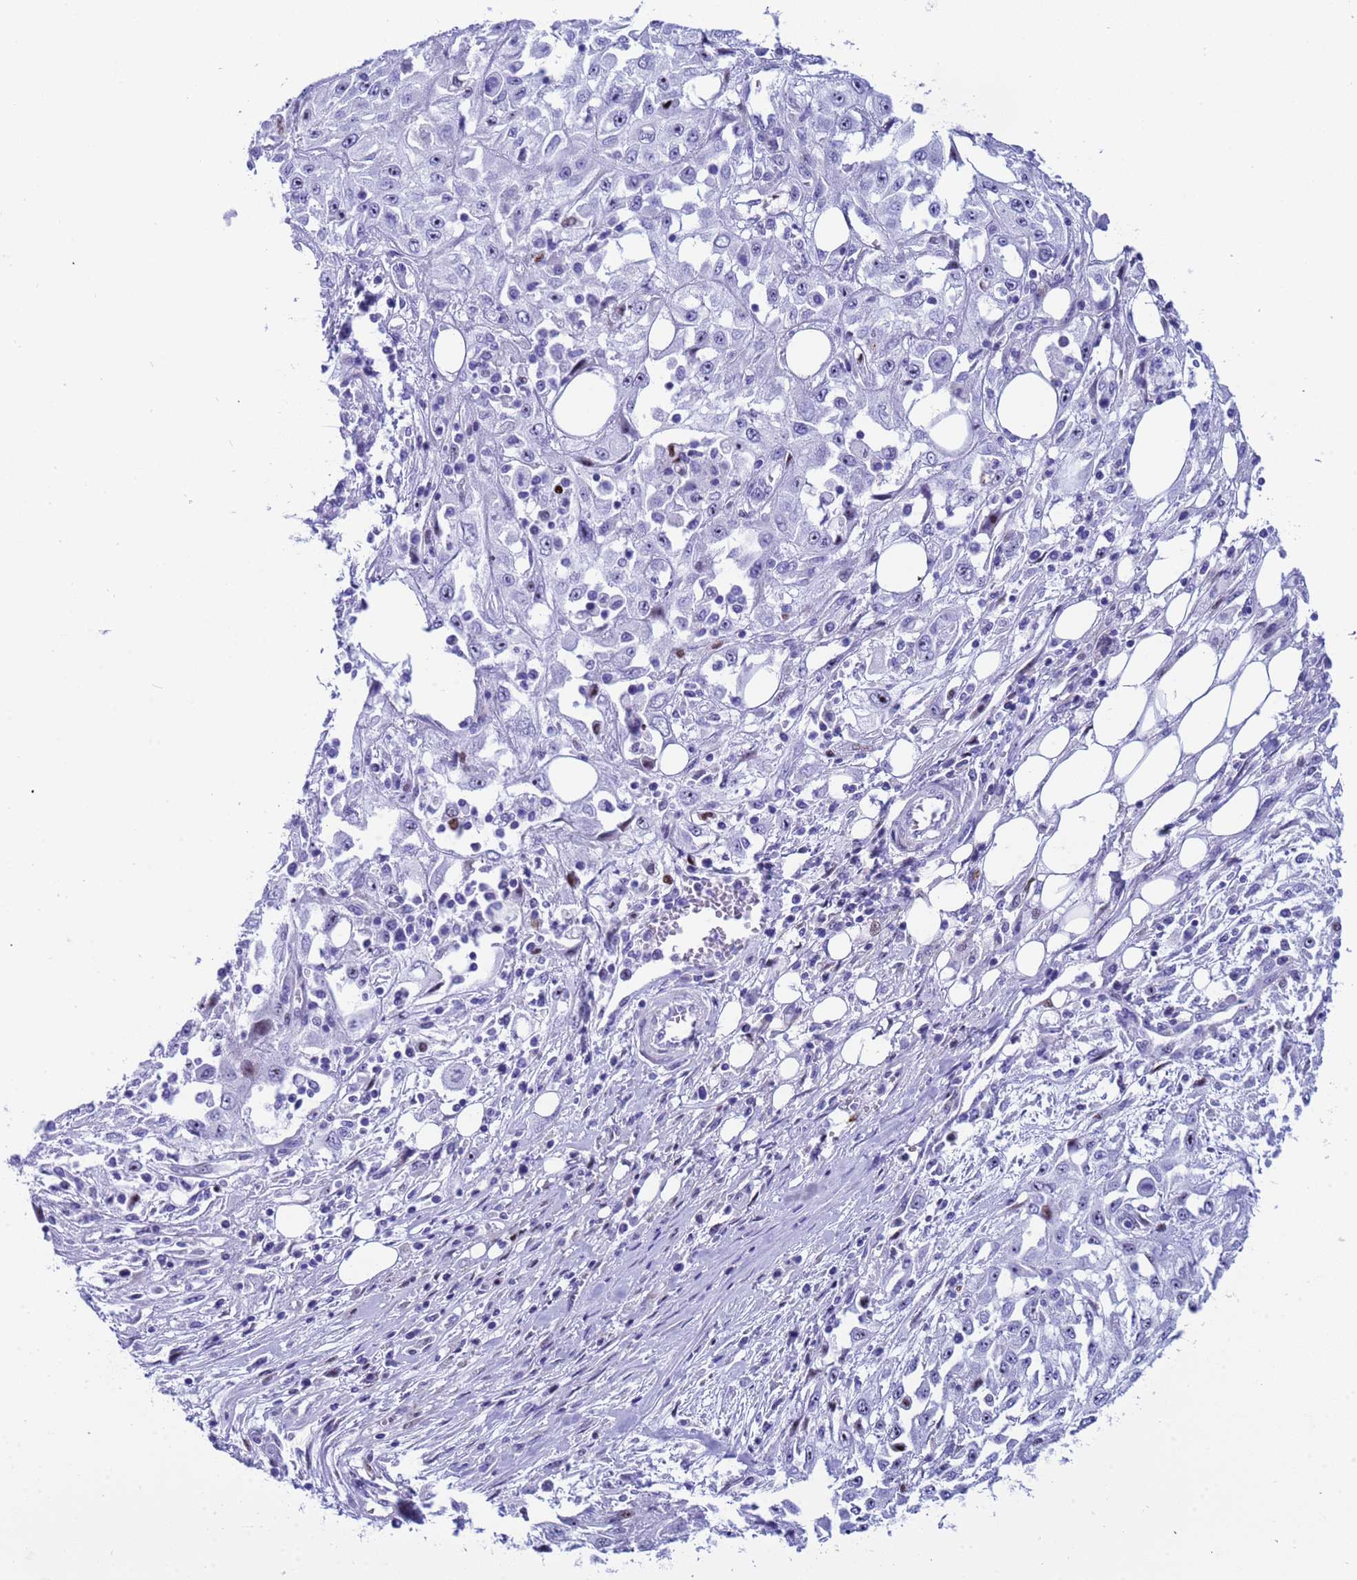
{"staining": {"intensity": "negative", "quantity": "none", "location": "none"}, "tissue": "skin cancer", "cell_type": "Tumor cells", "image_type": "cancer", "snomed": [{"axis": "morphology", "description": "Squamous cell carcinoma, NOS"}, {"axis": "morphology", "description": "Squamous cell carcinoma, metastatic, NOS"}, {"axis": "topography", "description": "Skin"}, {"axis": "topography", "description": "Lymph node"}], "caption": "A photomicrograph of skin cancer (squamous cell carcinoma) stained for a protein displays no brown staining in tumor cells. (Brightfield microscopy of DAB (3,3'-diaminobenzidine) immunohistochemistry (IHC) at high magnification).", "gene": "POP5", "patient": {"sex": "male", "age": 75}}